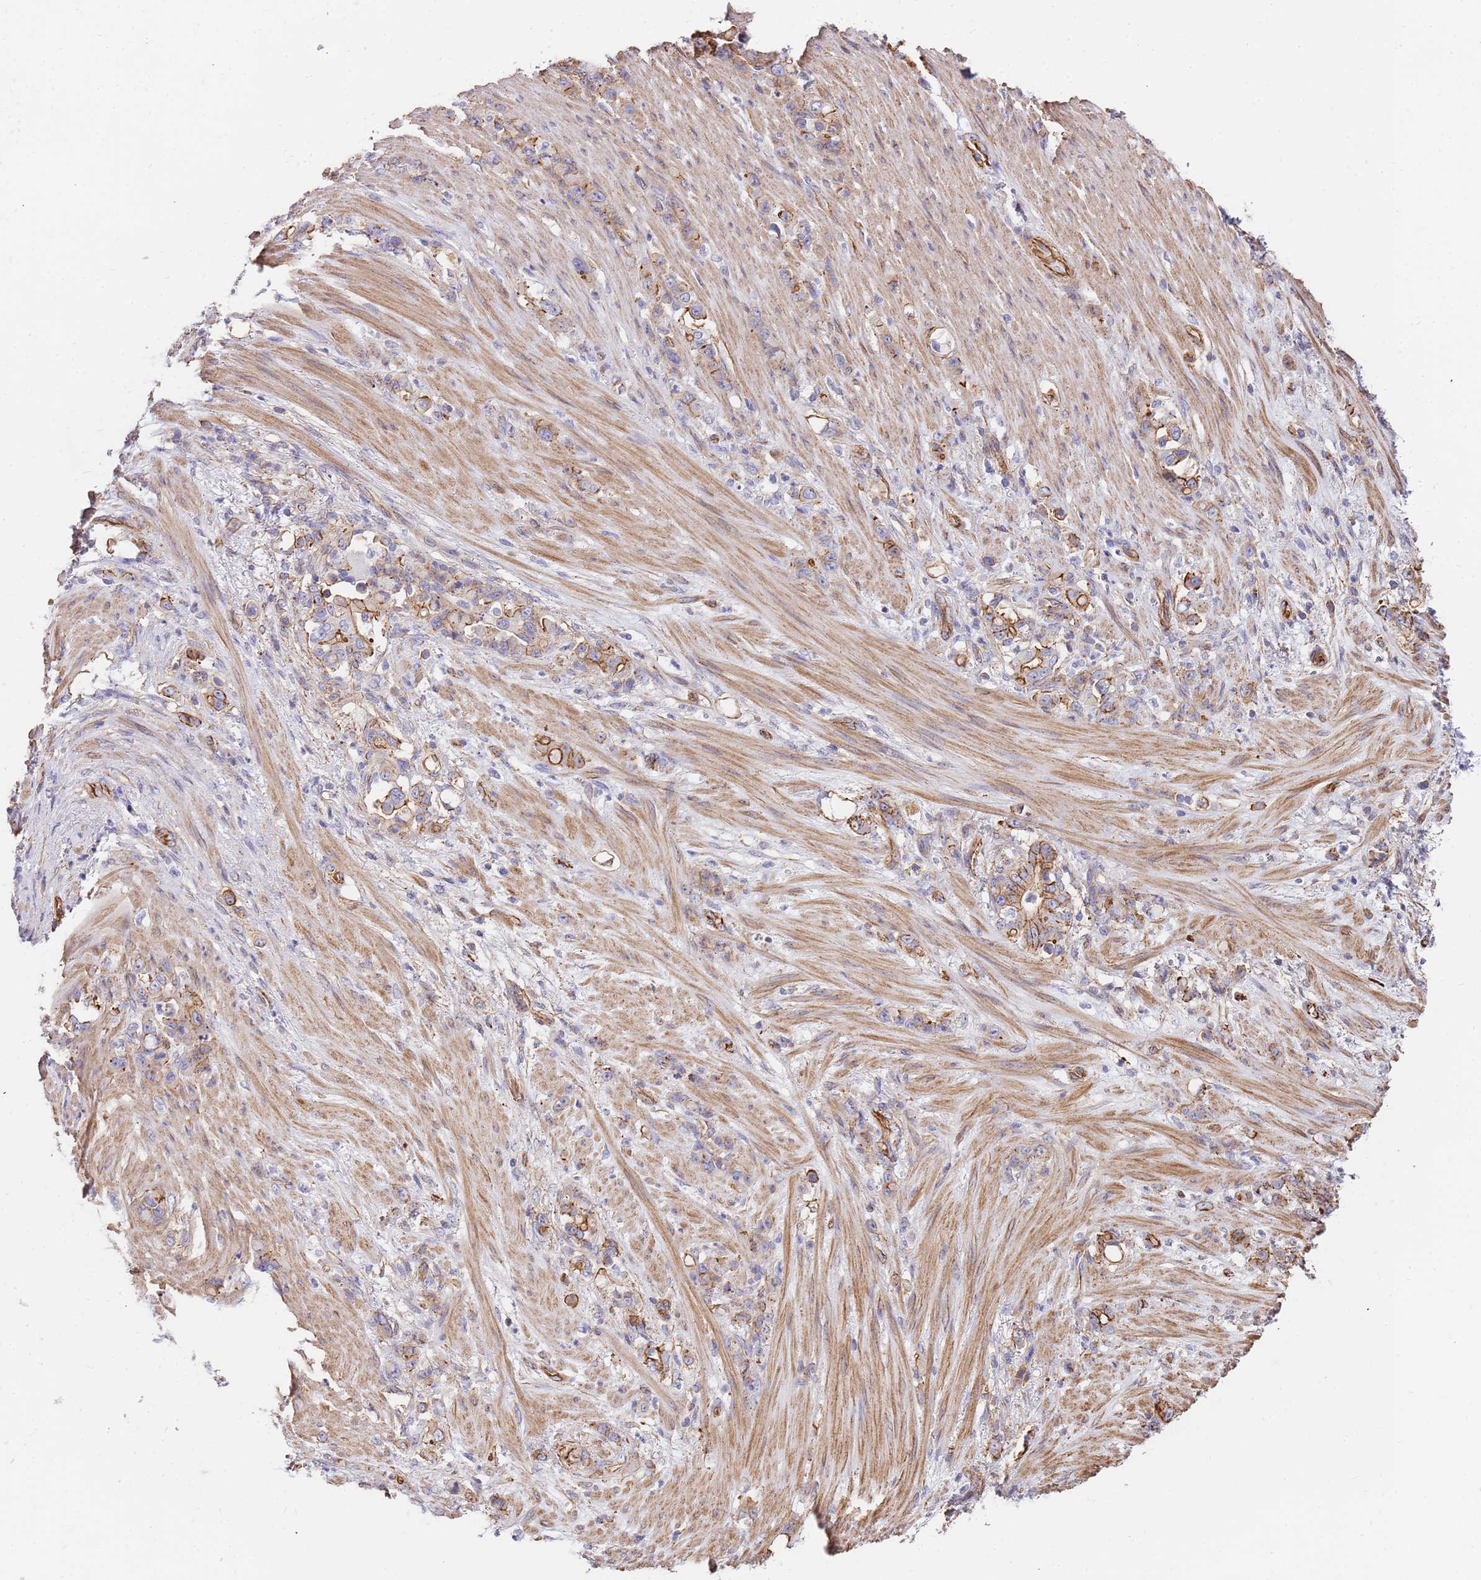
{"staining": {"intensity": "moderate", "quantity": "25%-75%", "location": "cytoplasmic/membranous"}, "tissue": "stomach cancer", "cell_type": "Tumor cells", "image_type": "cancer", "snomed": [{"axis": "morphology", "description": "Normal tissue, NOS"}, {"axis": "morphology", "description": "Adenocarcinoma, NOS"}, {"axis": "topography", "description": "Stomach"}], "caption": "The photomicrograph exhibits immunohistochemical staining of stomach cancer (adenocarcinoma). There is moderate cytoplasmic/membranous positivity is seen in about 25%-75% of tumor cells. Nuclei are stained in blue.", "gene": "GFRAL", "patient": {"sex": "female", "age": 79}}